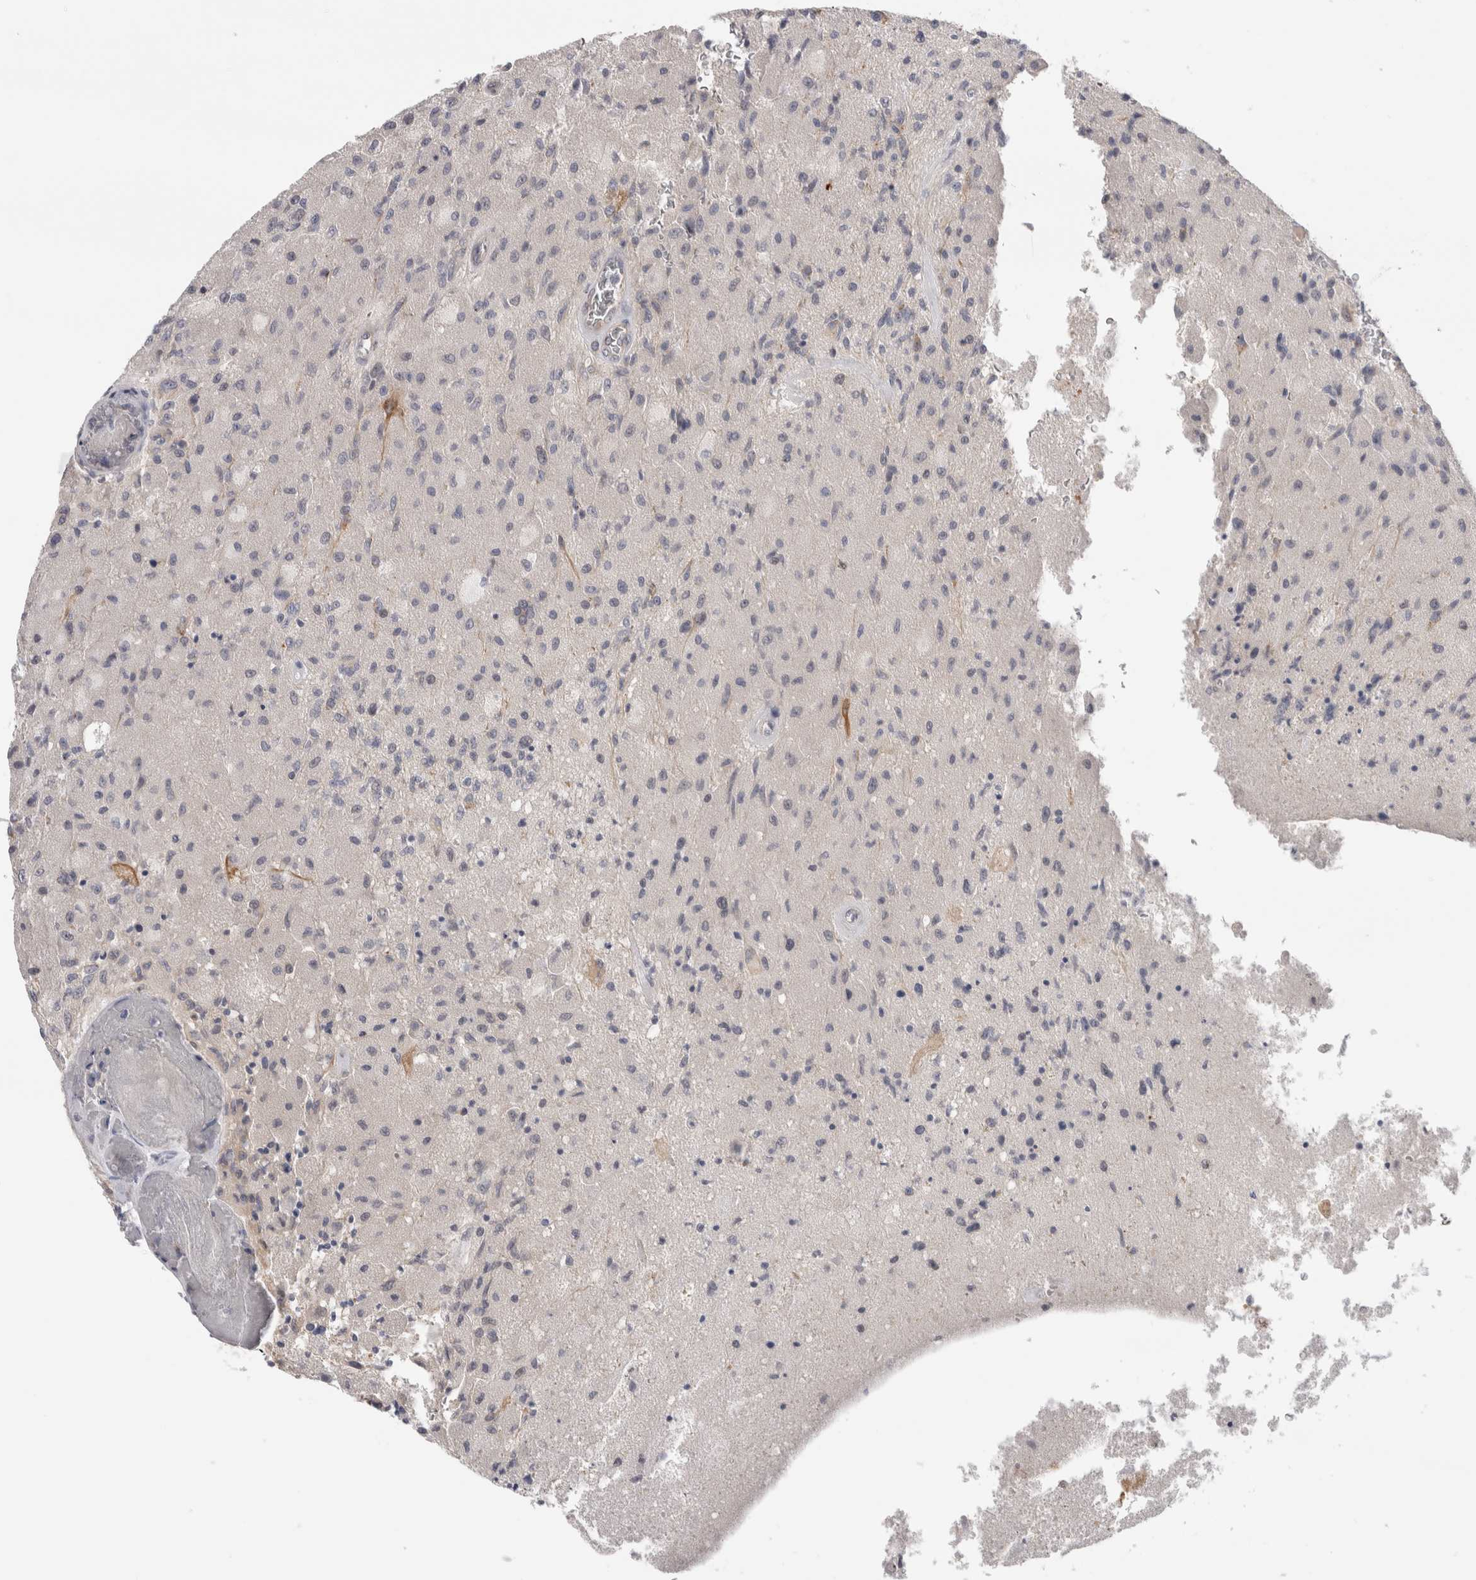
{"staining": {"intensity": "negative", "quantity": "none", "location": "none"}, "tissue": "glioma", "cell_type": "Tumor cells", "image_type": "cancer", "snomed": [{"axis": "morphology", "description": "Normal tissue, NOS"}, {"axis": "morphology", "description": "Glioma, malignant, High grade"}, {"axis": "topography", "description": "Cerebral cortex"}], "caption": "A micrograph of malignant glioma (high-grade) stained for a protein shows no brown staining in tumor cells. The staining is performed using DAB (3,3'-diaminobenzidine) brown chromogen with nuclei counter-stained in using hematoxylin.", "gene": "SYTL5", "patient": {"sex": "male", "age": 77}}